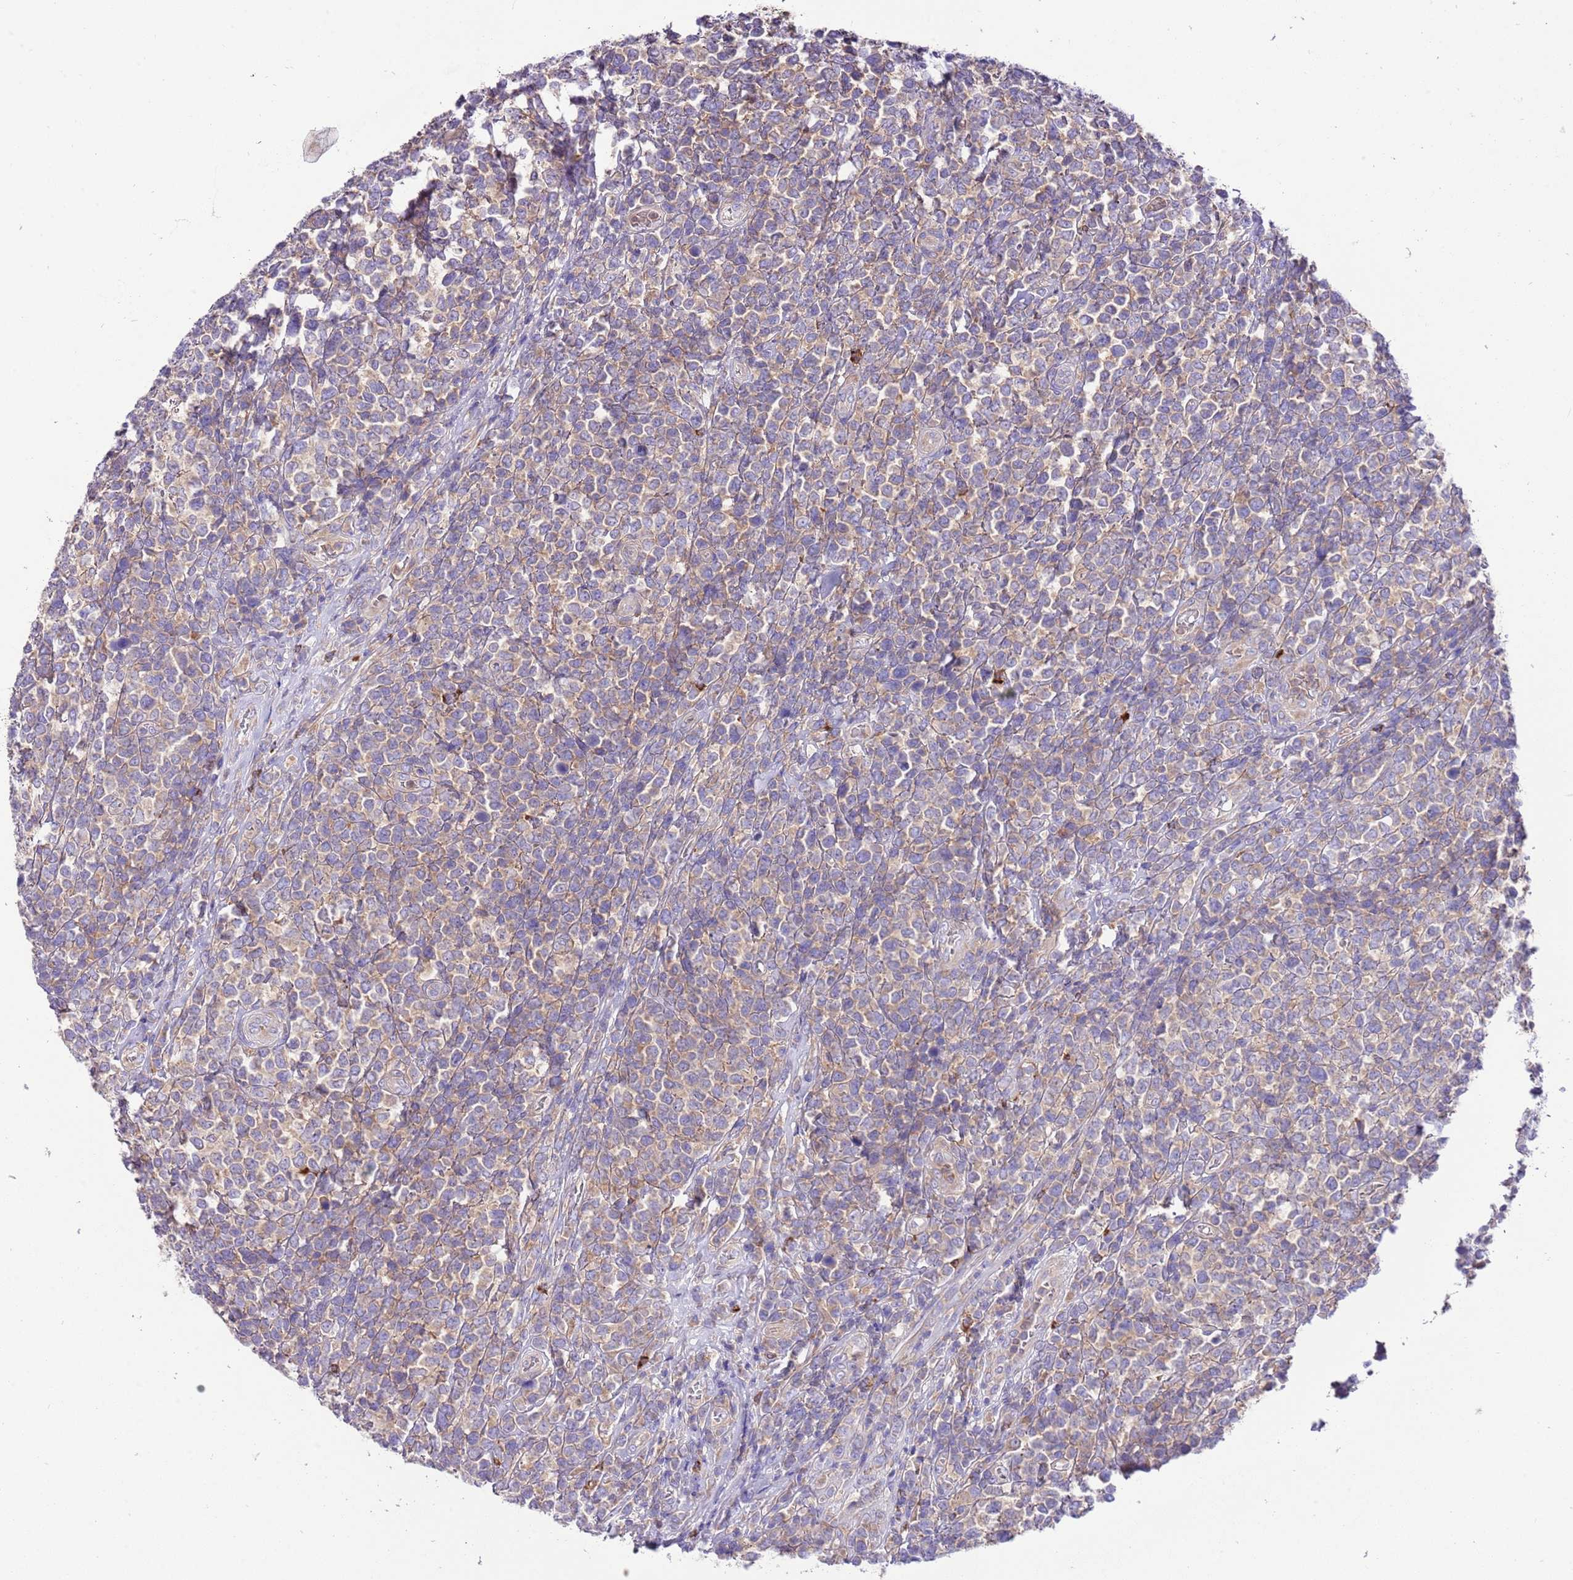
{"staining": {"intensity": "weak", "quantity": ">75%", "location": "cytoplasmic/membranous"}, "tissue": "lymphoma", "cell_type": "Tumor cells", "image_type": "cancer", "snomed": [{"axis": "morphology", "description": "Malignant lymphoma, non-Hodgkin's type, High grade"}, {"axis": "topography", "description": "Soft tissue"}], "caption": "A brown stain labels weak cytoplasmic/membranous positivity of a protein in human high-grade malignant lymphoma, non-Hodgkin's type tumor cells.", "gene": "RPS10", "patient": {"sex": "female", "age": 56}}